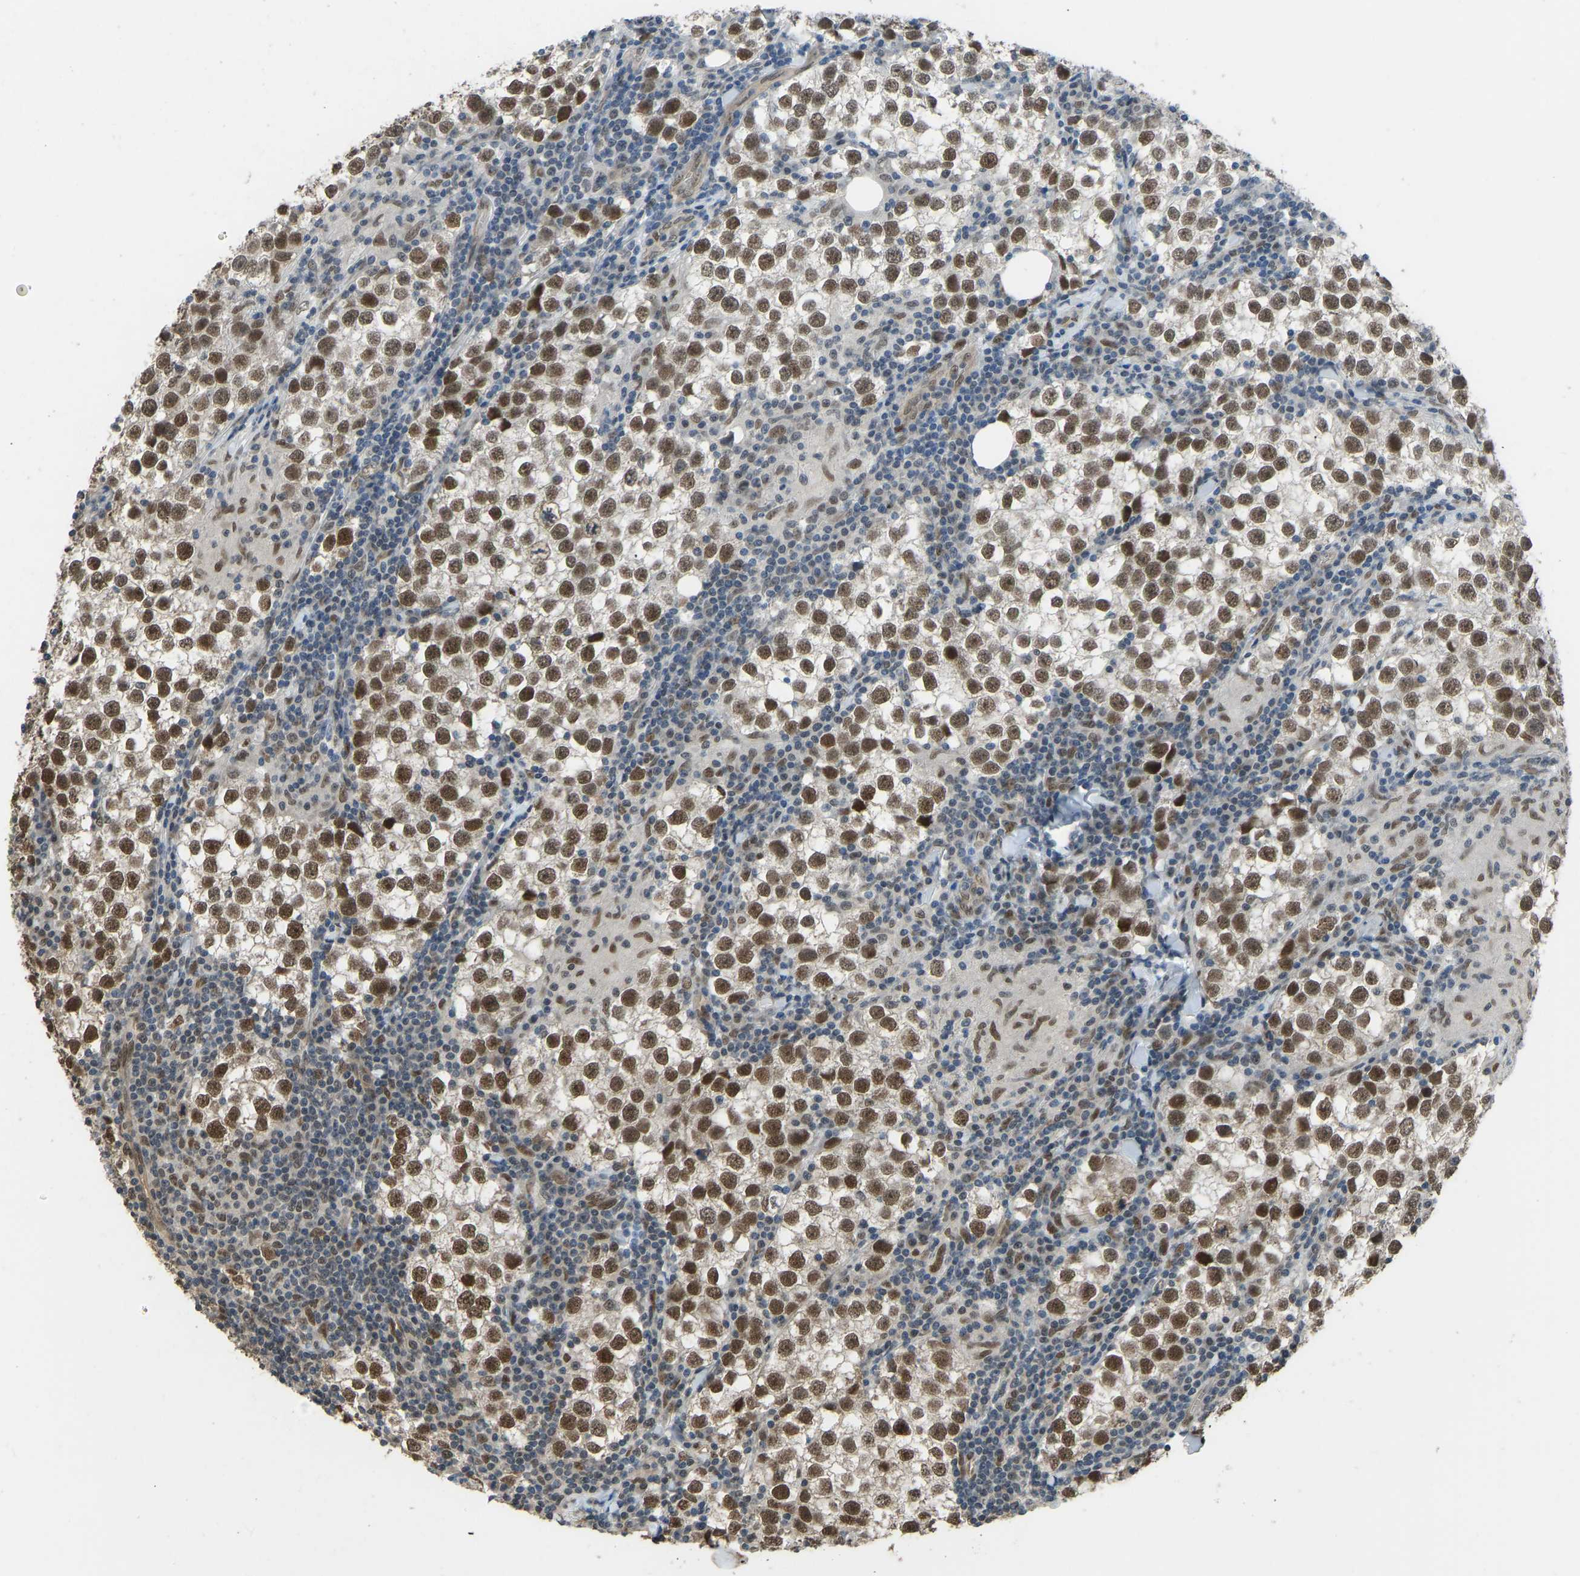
{"staining": {"intensity": "strong", "quantity": ">75%", "location": "nuclear"}, "tissue": "testis cancer", "cell_type": "Tumor cells", "image_type": "cancer", "snomed": [{"axis": "morphology", "description": "Seminoma, NOS"}, {"axis": "morphology", "description": "Carcinoma, Embryonal, NOS"}, {"axis": "topography", "description": "Testis"}], "caption": "Immunohistochemistry micrograph of human testis cancer (seminoma) stained for a protein (brown), which exhibits high levels of strong nuclear expression in about >75% of tumor cells.", "gene": "KPNA6", "patient": {"sex": "male", "age": 36}}